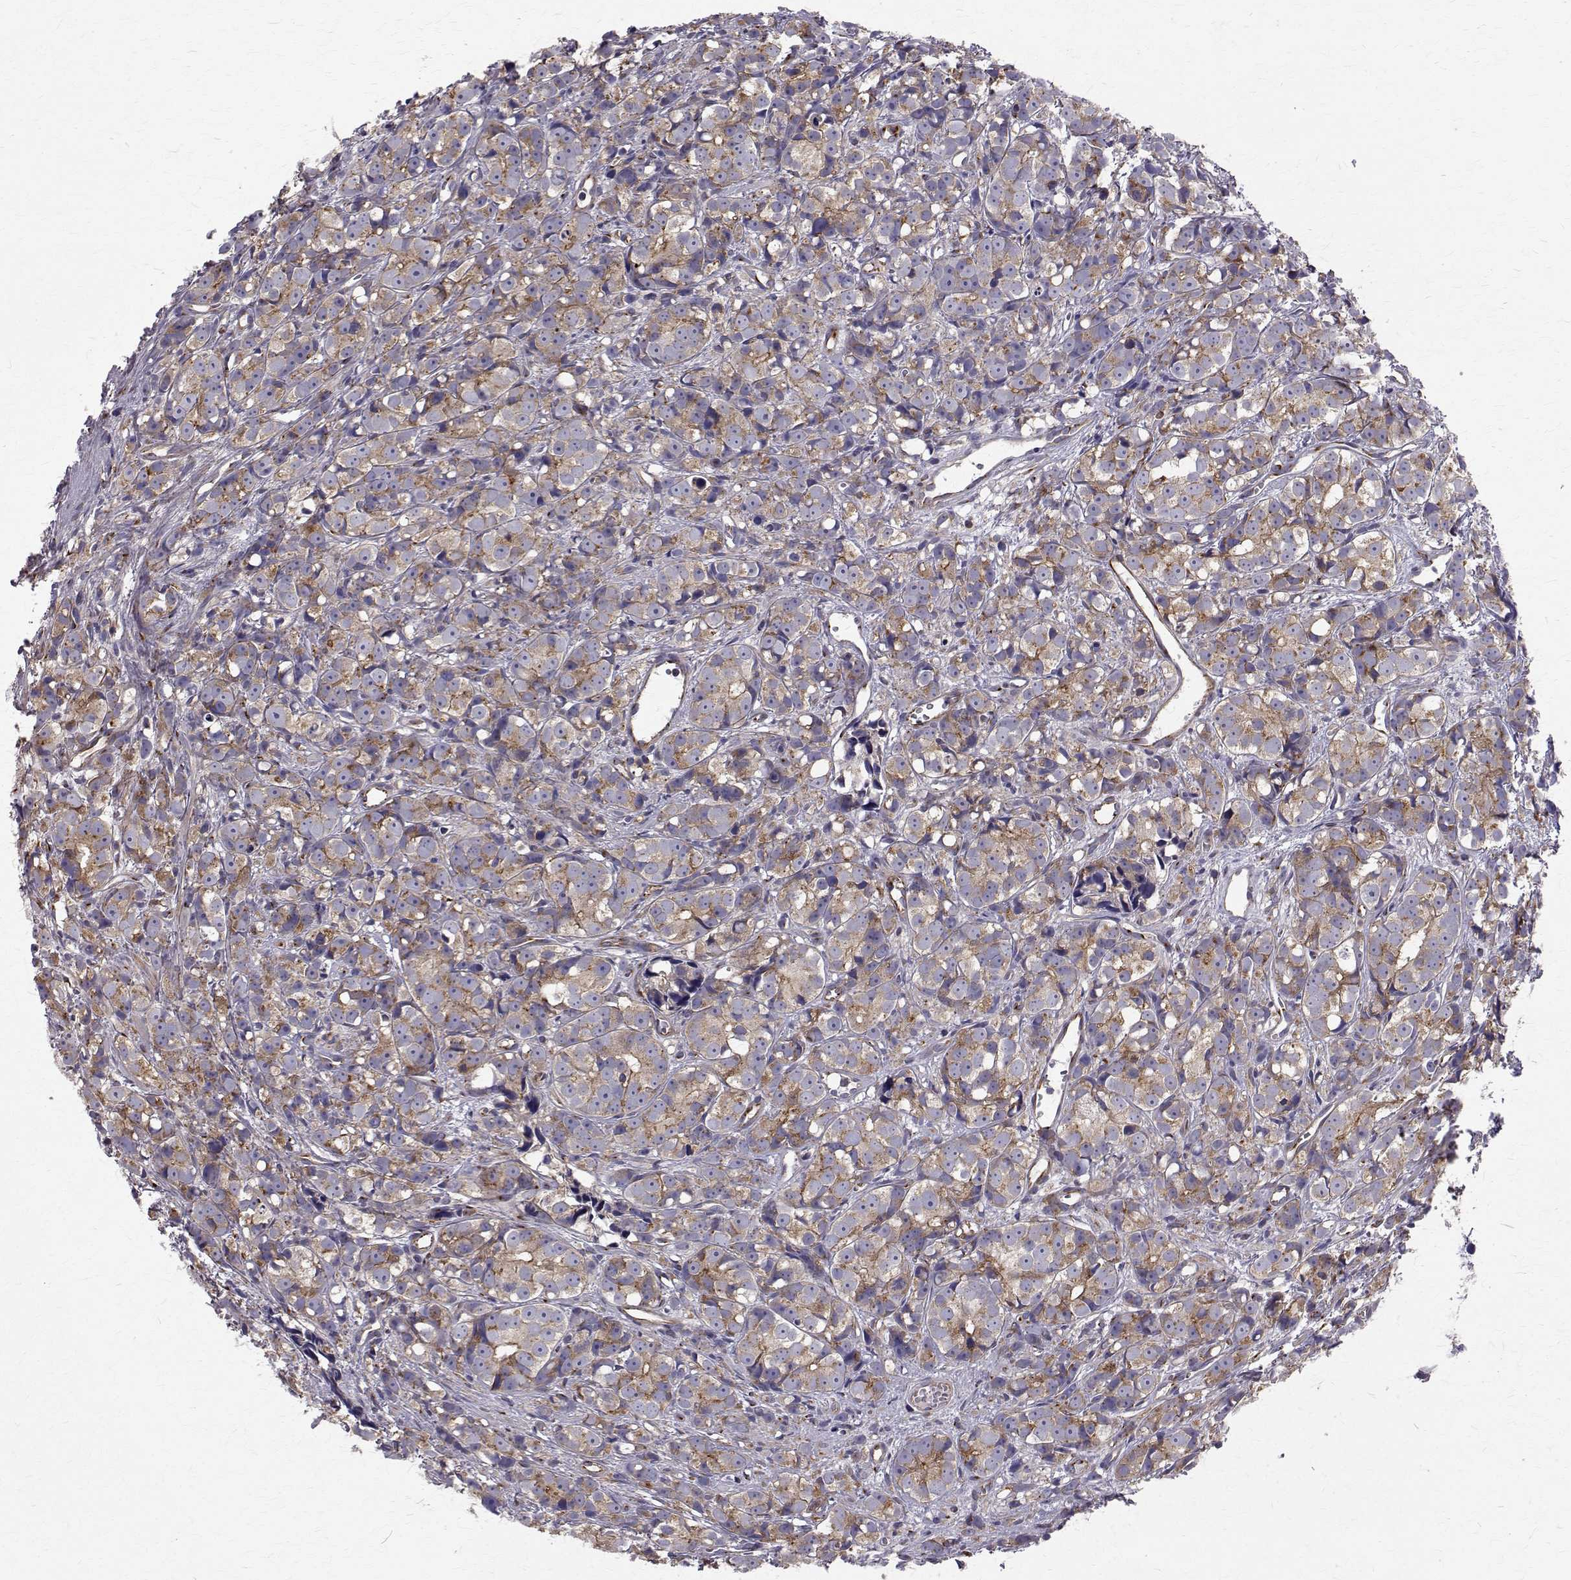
{"staining": {"intensity": "weak", "quantity": "25%-75%", "location": "cytoplasmic/membranous"}, "tissue": "prostate cancer", "cell_type": "Tumor cells", "image_type": "cancer", "snomed": [{"axis": "morphology", "description": "Adenocarcinoma, High grade"}, {"axis": "topography", "description": "Prostate"}], "caption": "High-power microscopy captured an immunohistochemistry (IHC) image of adenocarcinoma (high-grade) (prostate), revealing weak cytoplasmic/membranous staining in approximately 25%-75% of tumor cells. The protein is stained brown, and the nuclei are stained in blue (DAB (3,3'-diaminobenzidine) IHC with brightfield microscopy, high magnification).", "gene": "ARFGAP1", "patient": {"sex": "male", "age": 77}}